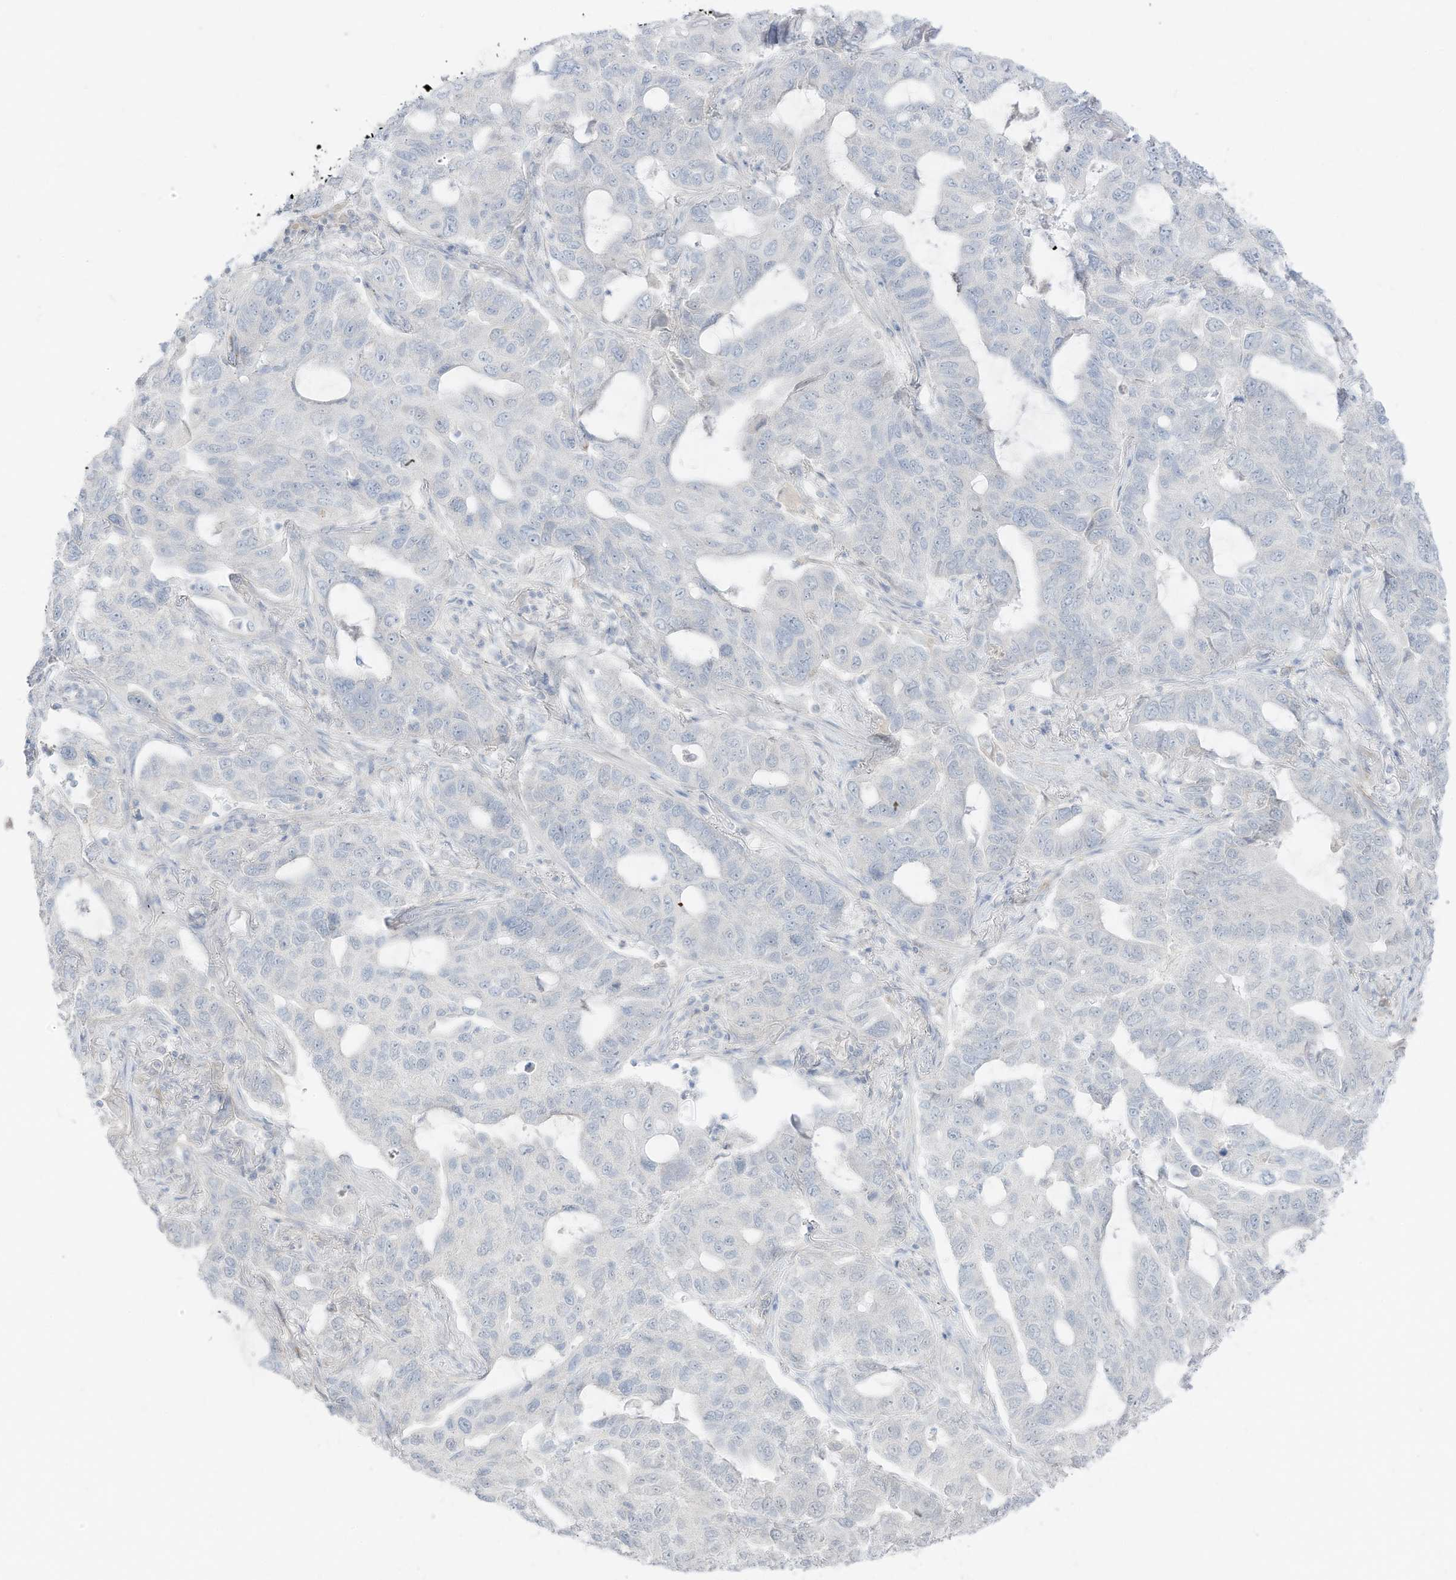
{"staining": {"intensity": "negative", "quantity": "none", "location": "none"}, "tissue": "lung cancer", "cell_type": "Tumor cells", "image_type": "cancer", "snomed": [{"axis": "morphology", "description": "Adenocarcinoma, NOS"}, {"axis": "topography", "description": "Lung"}], "caption": "An image of human adenocarcinoma (lung) is negative for staining in tumor cells. (Stains: DAB (3,3'-diaminobenzidine) IHC with hematoxylin counter stain, Microscopy: brightfield microscopy at high magnification).", "gene": "C11orf87", "patient": {"sex": "male", "age": 64}}